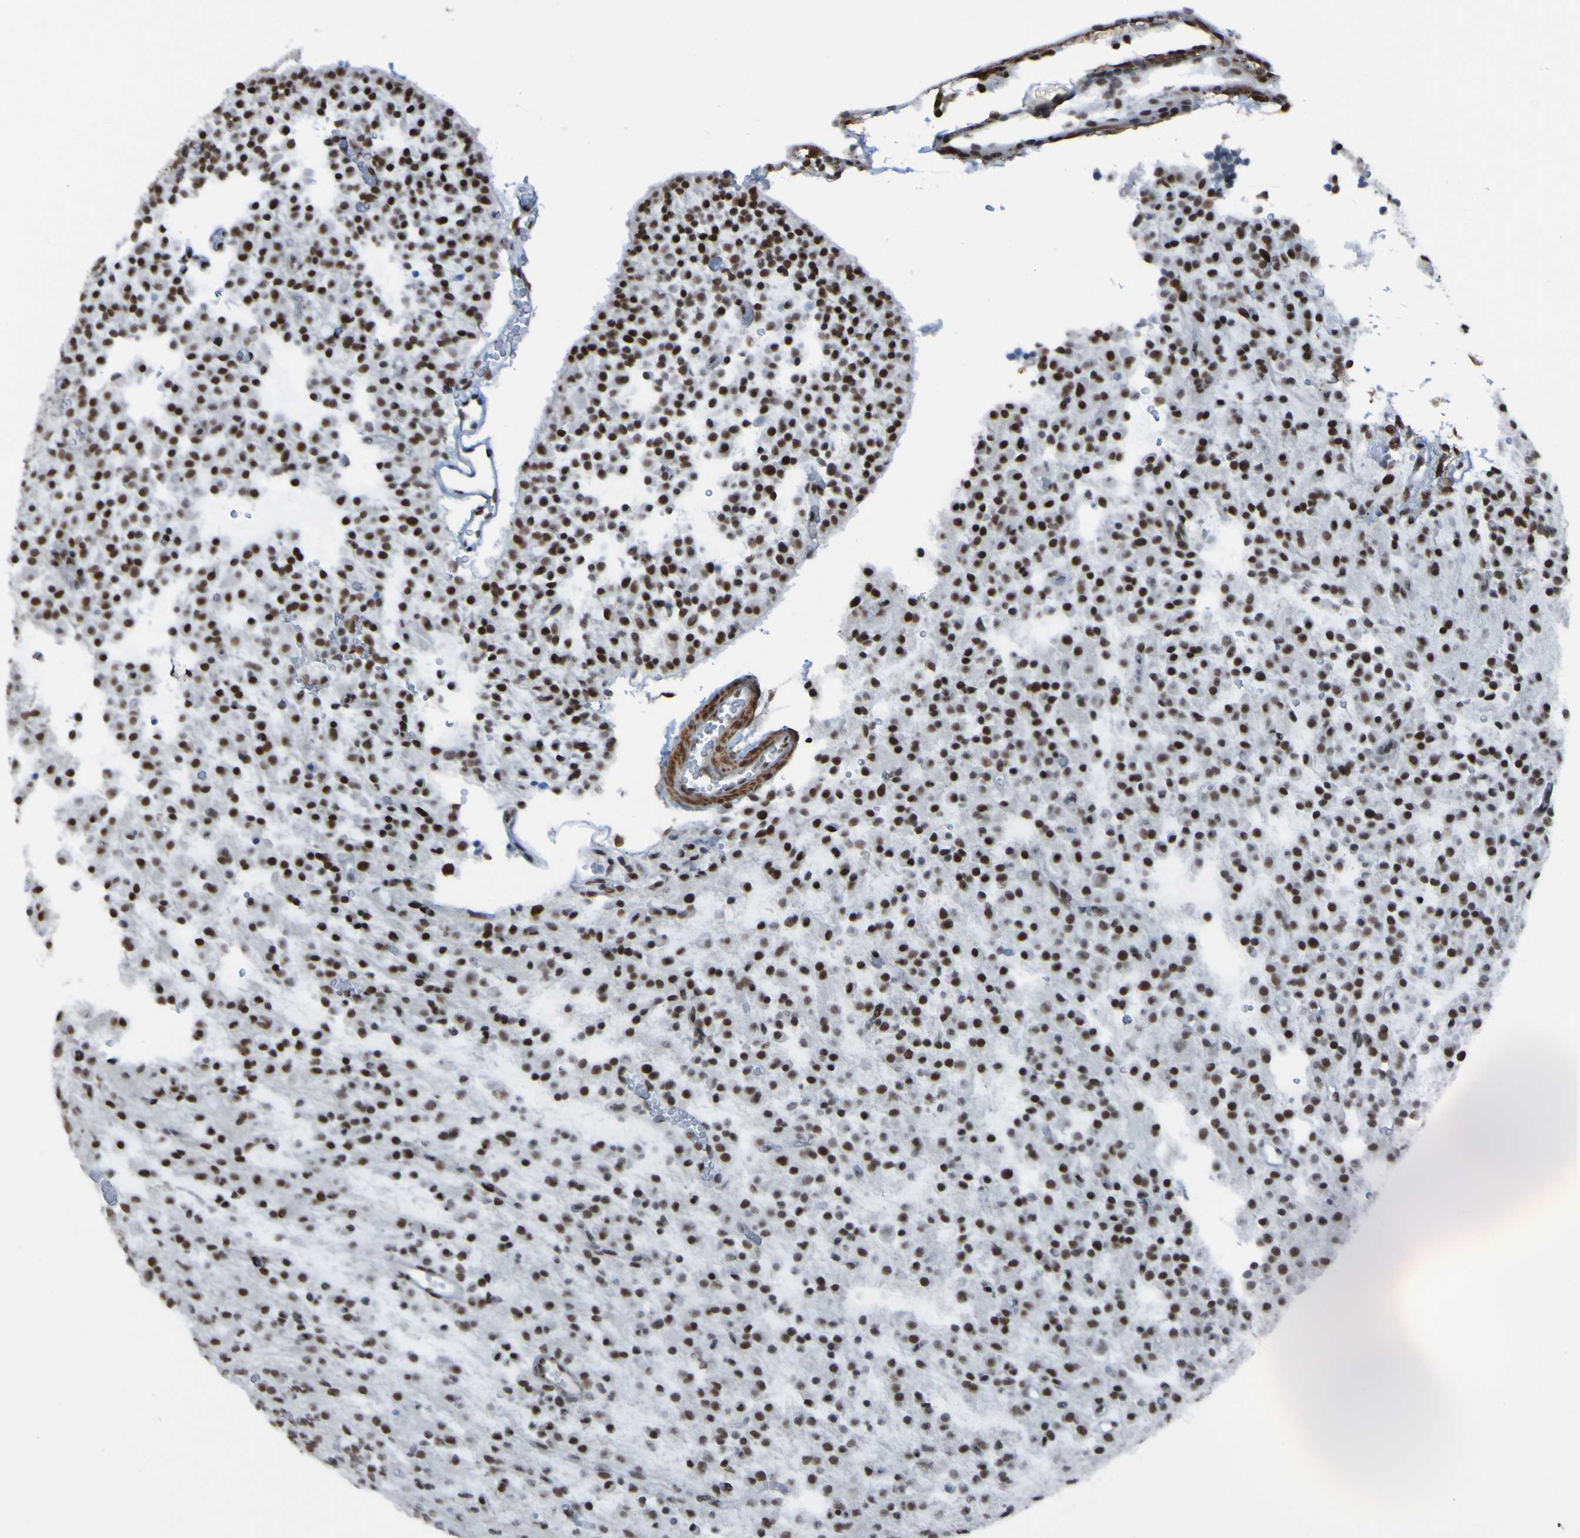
{"staining": {"intensity": "strong", "quantity": "25%-75%", "location": "nuclear"}, "tissue": "glioma", "cell_type": "Tumor cells", "image_type": "cancer", "snomed": [{"axis": "morphology", "description": "Glioma, malignant, Low grade"}, {"axis": "topography", "description": "Brain"}], "caption": "A micrograph of human glioma stained for a protein exhibits strong nuclear brown staining in tumor cells. (brown staining indicates protein expression, while blue staining denotes nuclei).", "gene": "PHF2", "patient": {"sex": "male", "age": 38}}